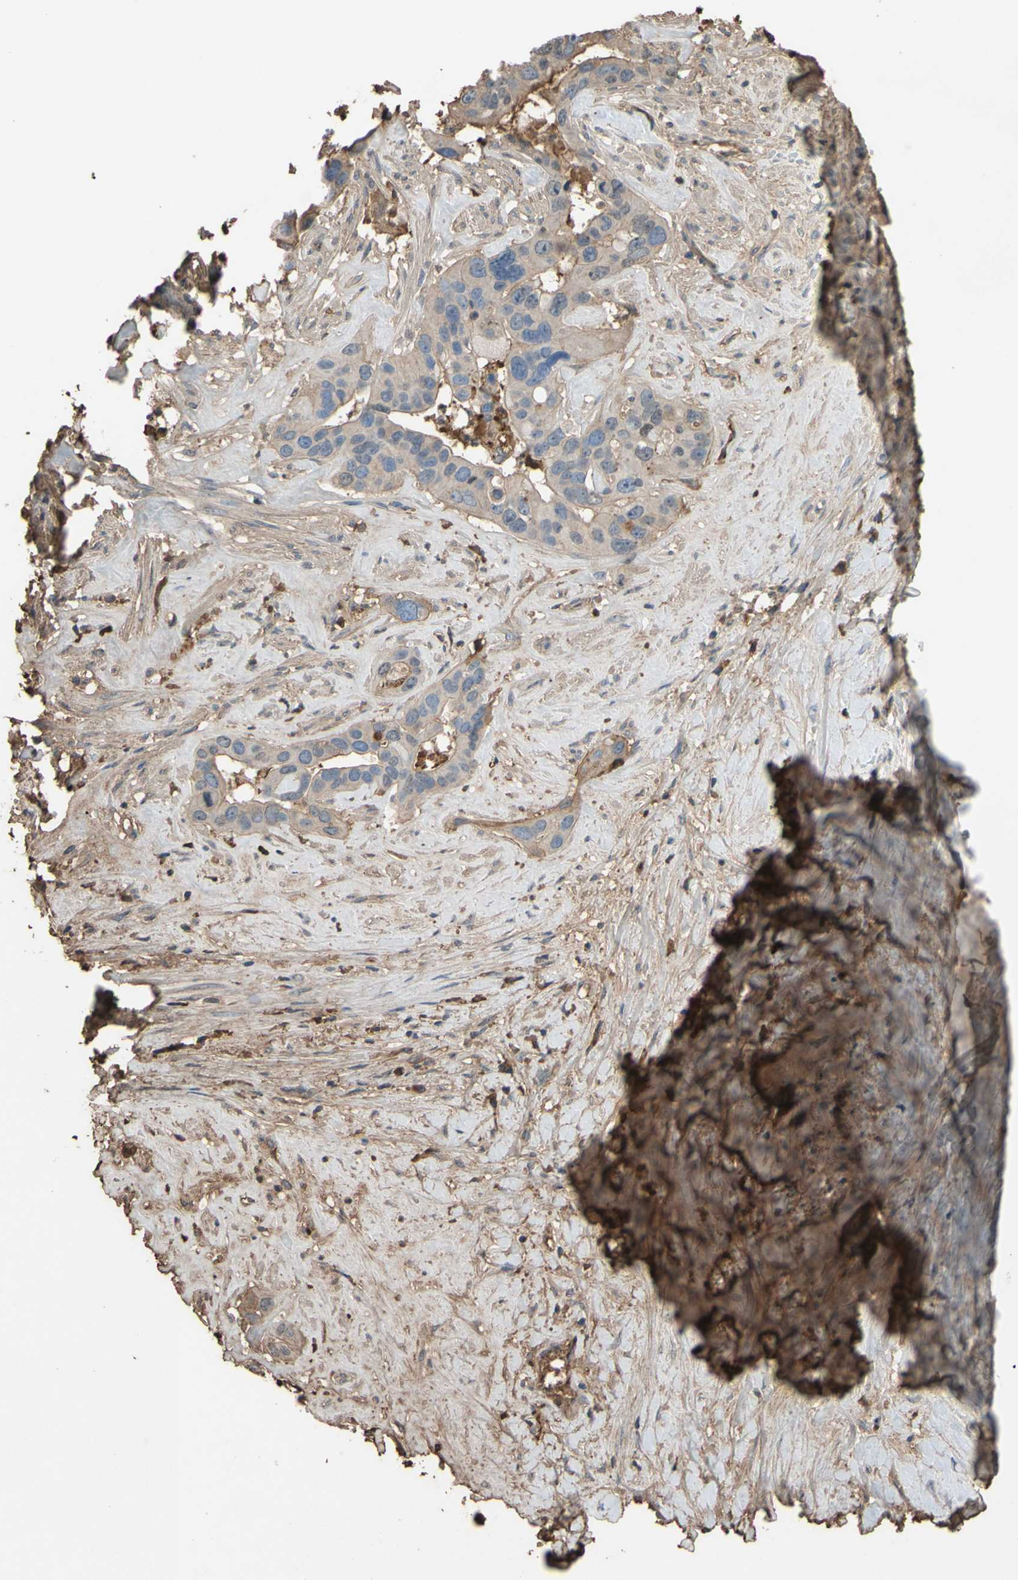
{"staining": {"intensity": "weak", "quantity": "25%-75%", "location": "cytoplasmic/membranous"}, "tissue": "liver cancer", "cell_type": "Tumor cells", "image_type": "cancer", "snomed": [{"axis": "morphology", "description": "Cholangiocarcinoma"}, {"axis": "topography", "description": "Liver"}], "caption": "Immunohistochemical staining of liver cancer (cholangiocarcinoma) demonstrates weak cytoplasmic/membranous protein staining in approximately 25%-75% of tumor cells. The protein of interest is shown in brown color, while the nuclei are stained blue.", "gene": "PTGDS", "patient": {"sex": "female", "age": 65}}